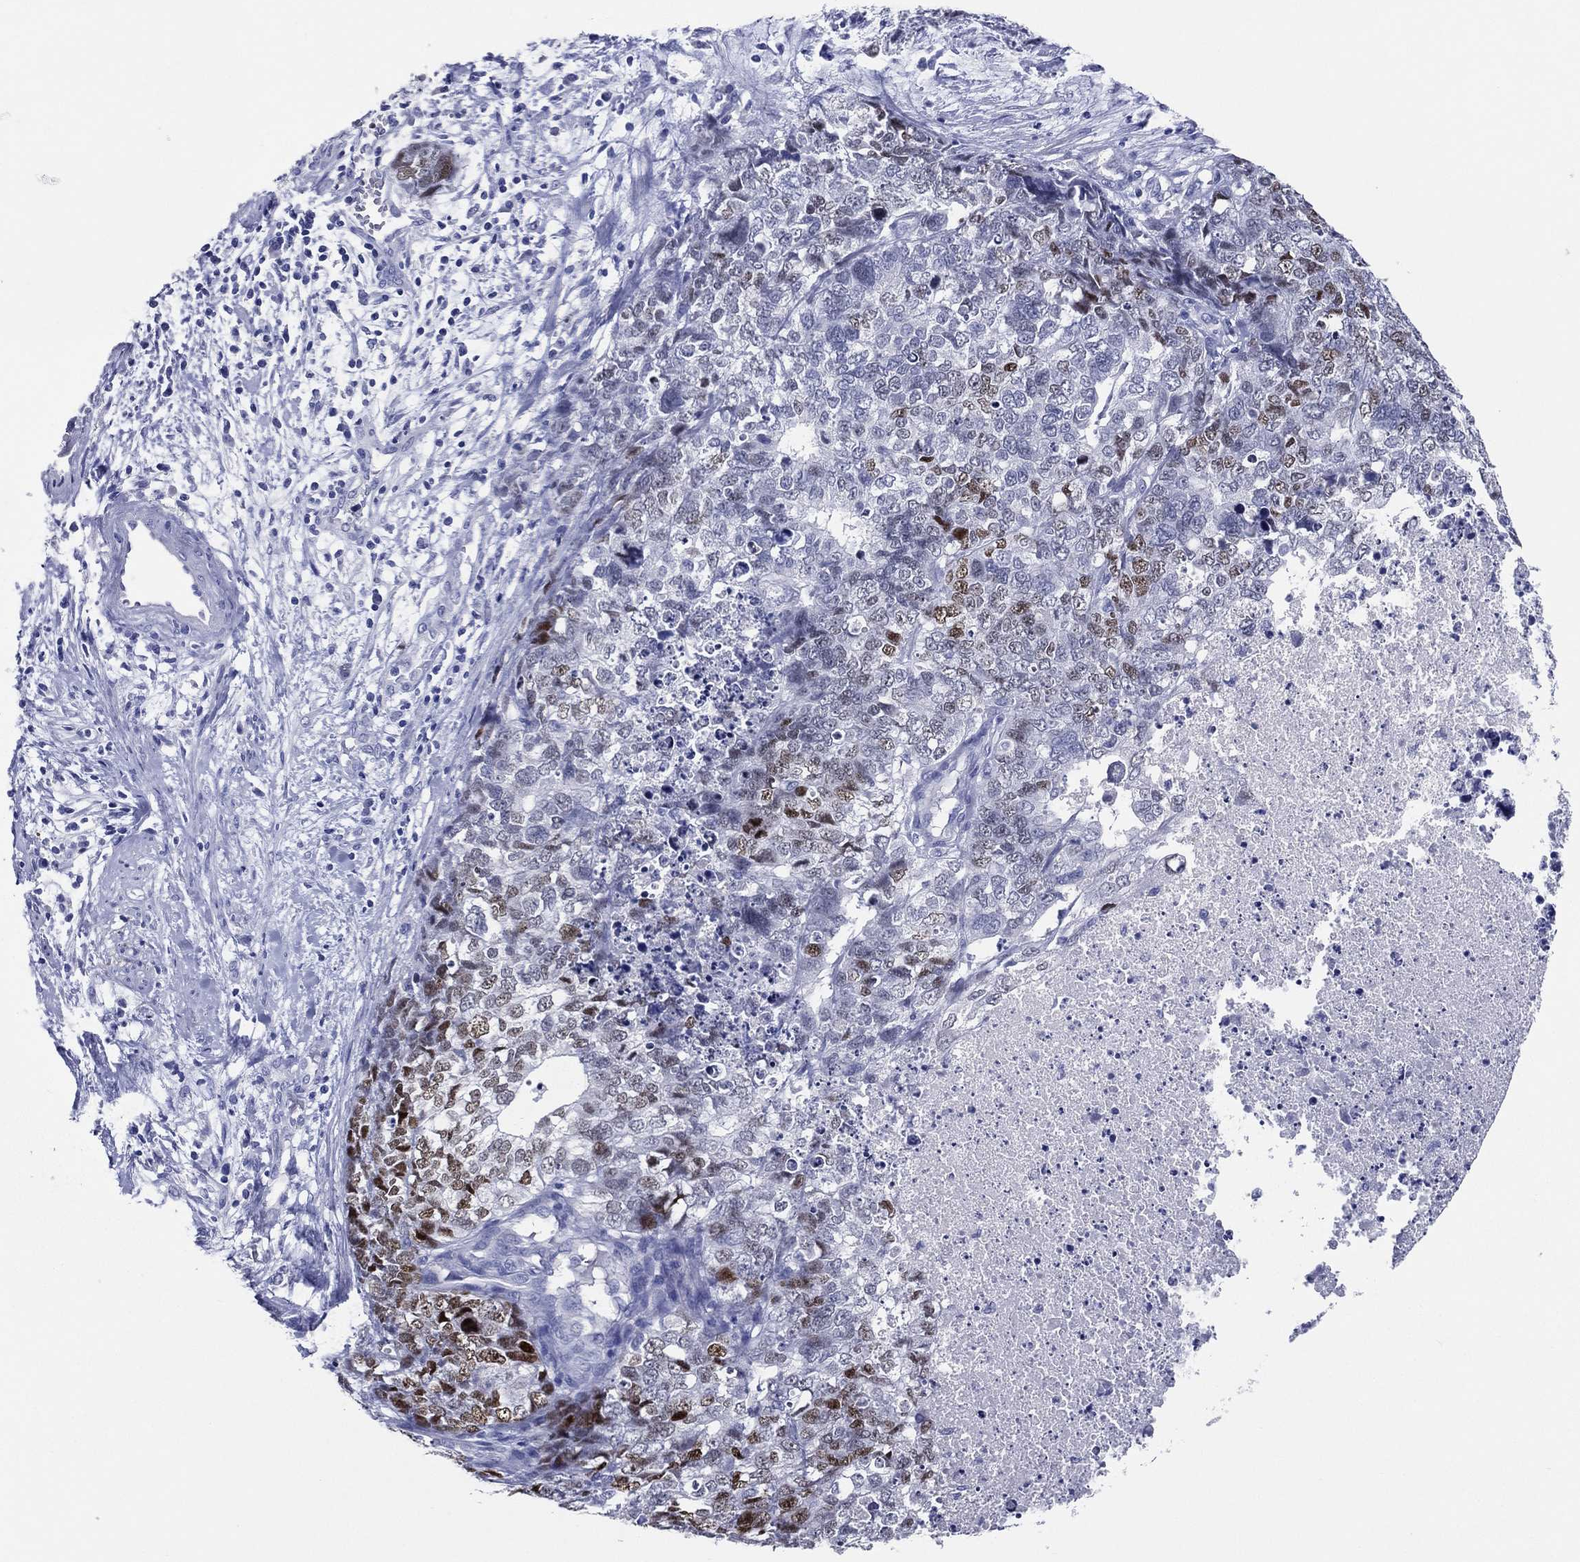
{"staining": {"intensity": "moderate", "quantity": "<25%", "location": "nuclear"}, "tissue": "cervical cancer", "cell_type": "Tumor cells", "image_type": "cancer", "snomed": [{"axis": "morphology", "description": "Squamous cell carcinoma, NOS"}, {"axis": "topography", "description": "Cervix"}], "caption": "Squamous cell carcinoma (cervical) tissue reveals moderate nuclear expression in about <25% of tumor cells, visualized by immunohistochemistry. The protein of interest is stained brown, and the nuclei are stained in blue (DAB IHC with brightfield microscopy, high magnification).", "gene": "TFAP2A", "patient": {"sex": "female", "age": 63}}